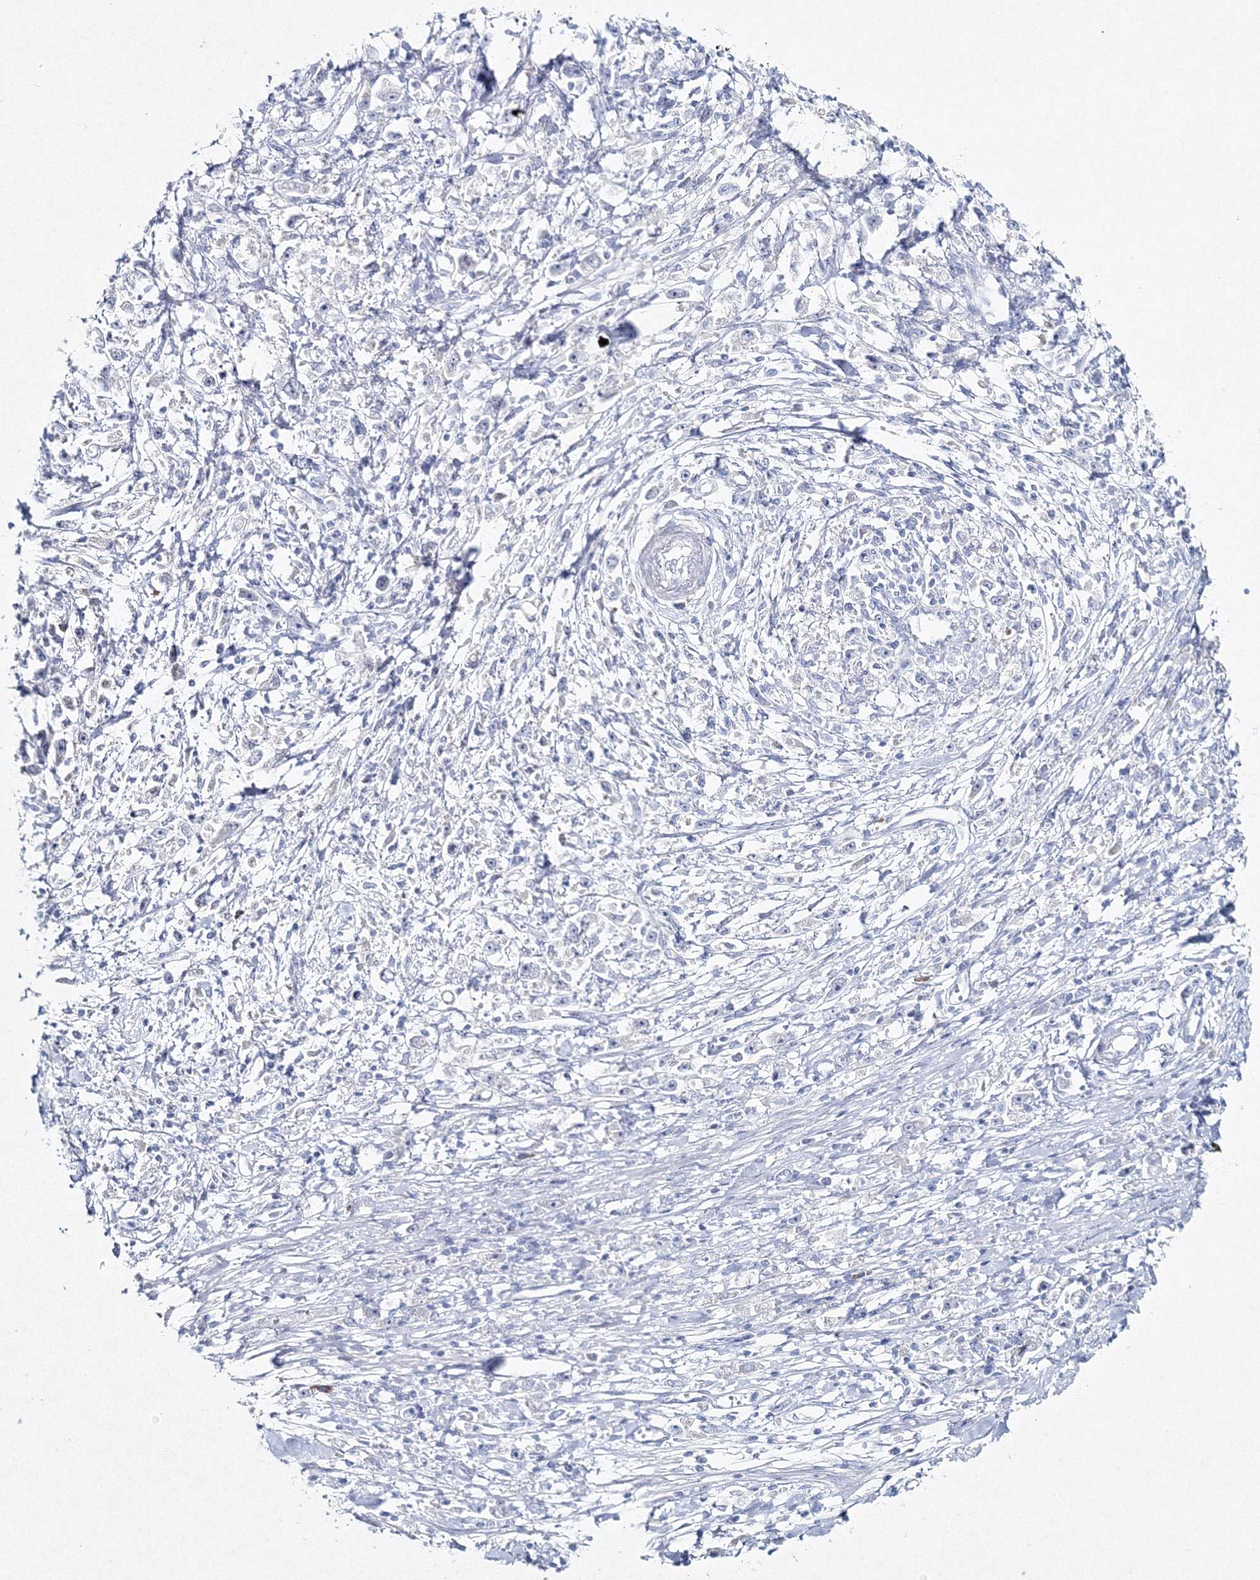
{"staining": {"intensity": "negative", "quantity": "none", "location": "none"}, "tissue": "stomach cancer", "cell_type": "Tumor cells", "image_type": "cancer", "snomed": [{"axis": "morphology", "description": "Adenocarcinoma, NOS"}, {"axis": "topography", "description": "Stomach"}], "caption": "A photomicrograph of human adenocarcinoma (stomach) is negative for staining in tumor cells.", "gene": "GCKR", "patient": {"sex": "female", "age": 59}}